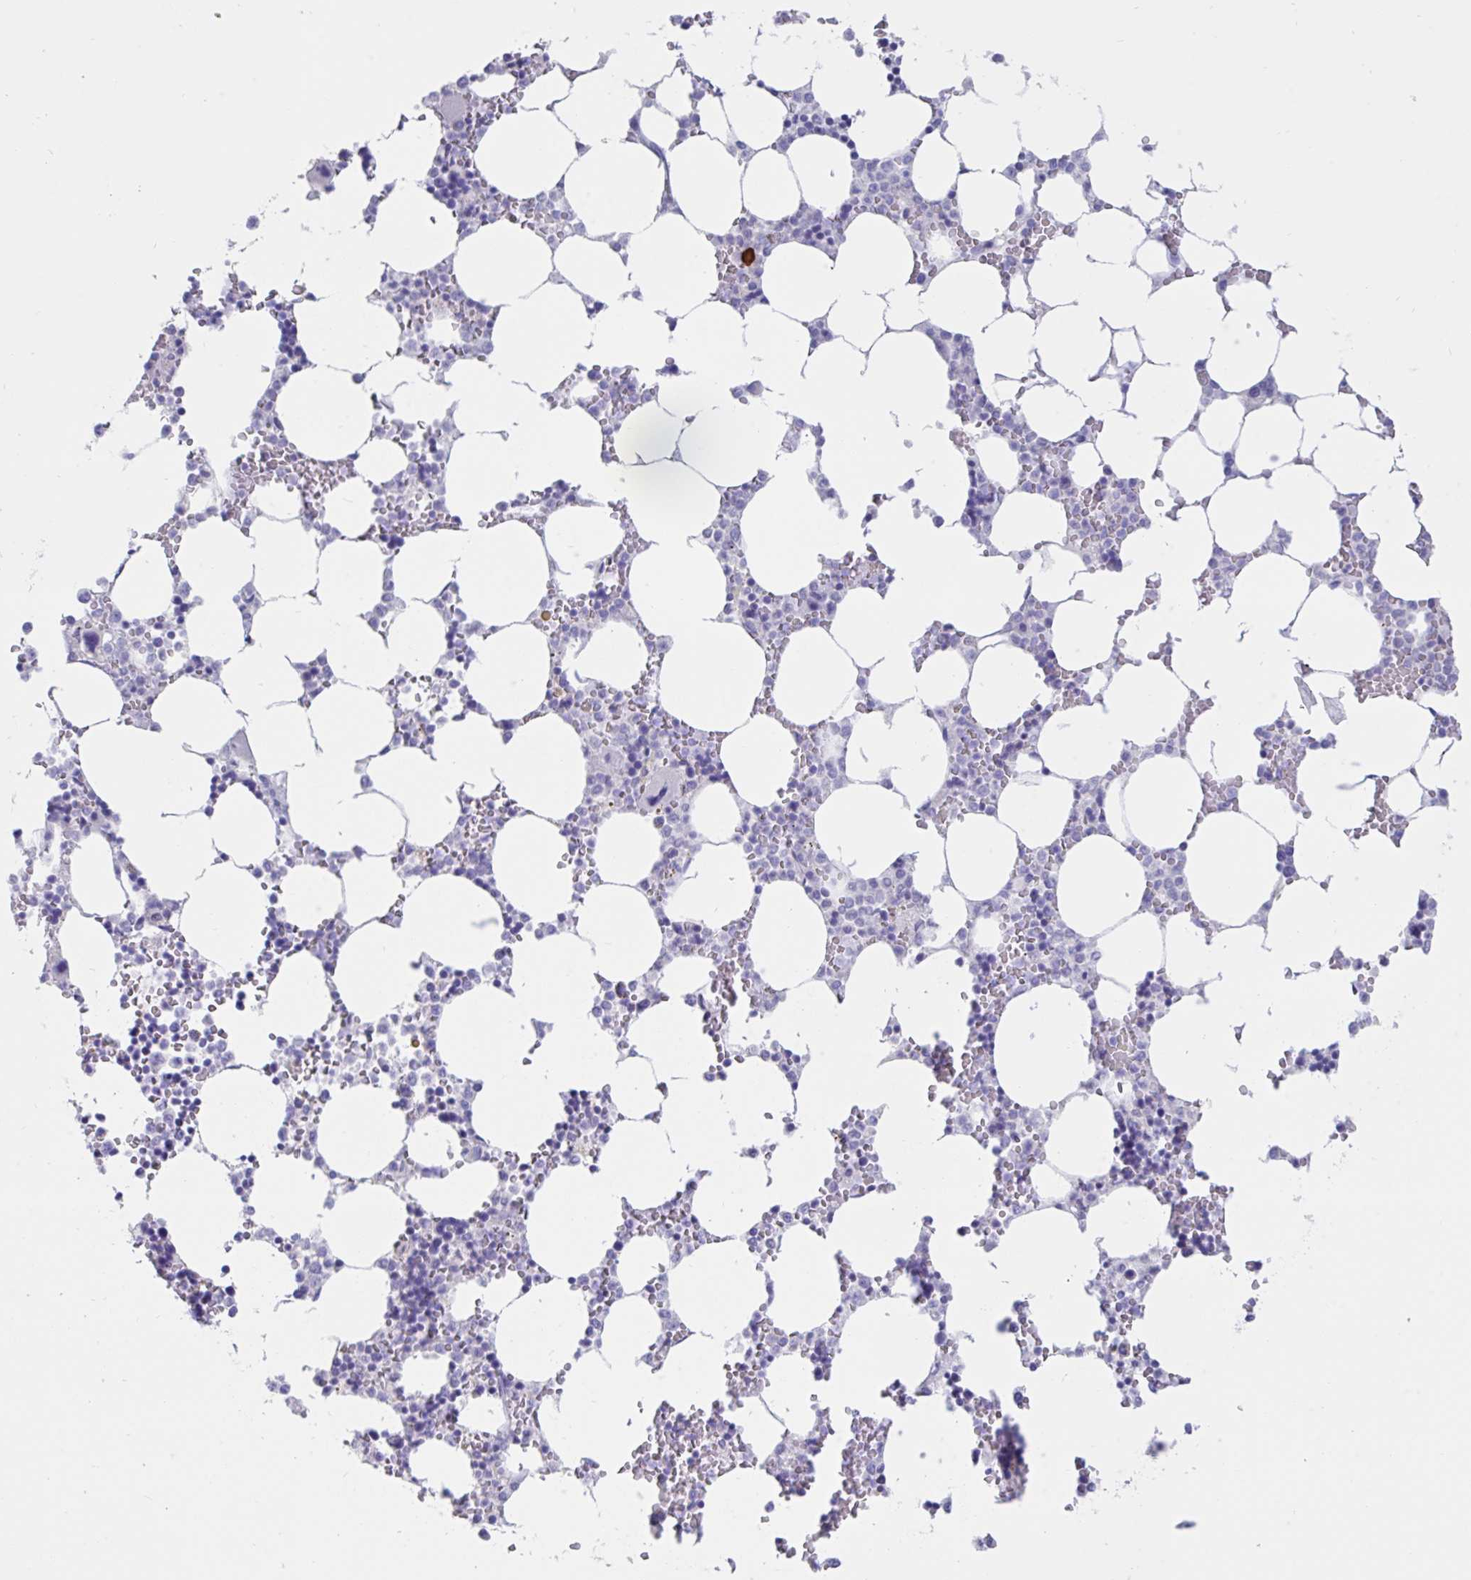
{"staining": {"intensity": "negative", "quantity": "none", "location": "none"}, "tissue": "bone marrow", "cell_type": "Hematopoietic cells", "image_type": "normal", "snomed": [{"axis": "morphology", "description": "Normal tissue, NOS"}, {"axis": "topography", "description": "Bone marrow"}], "caption": "Immunohistochemical staining of normal bone marrow demonstrates no significant positivity in hematopoietic cells. (DAB (3,3'-diaminobenzidine) IHC with hematoxylin counter stain).", "gene": "TNNC1", "patient": {"sex": "male", "age": 64}}